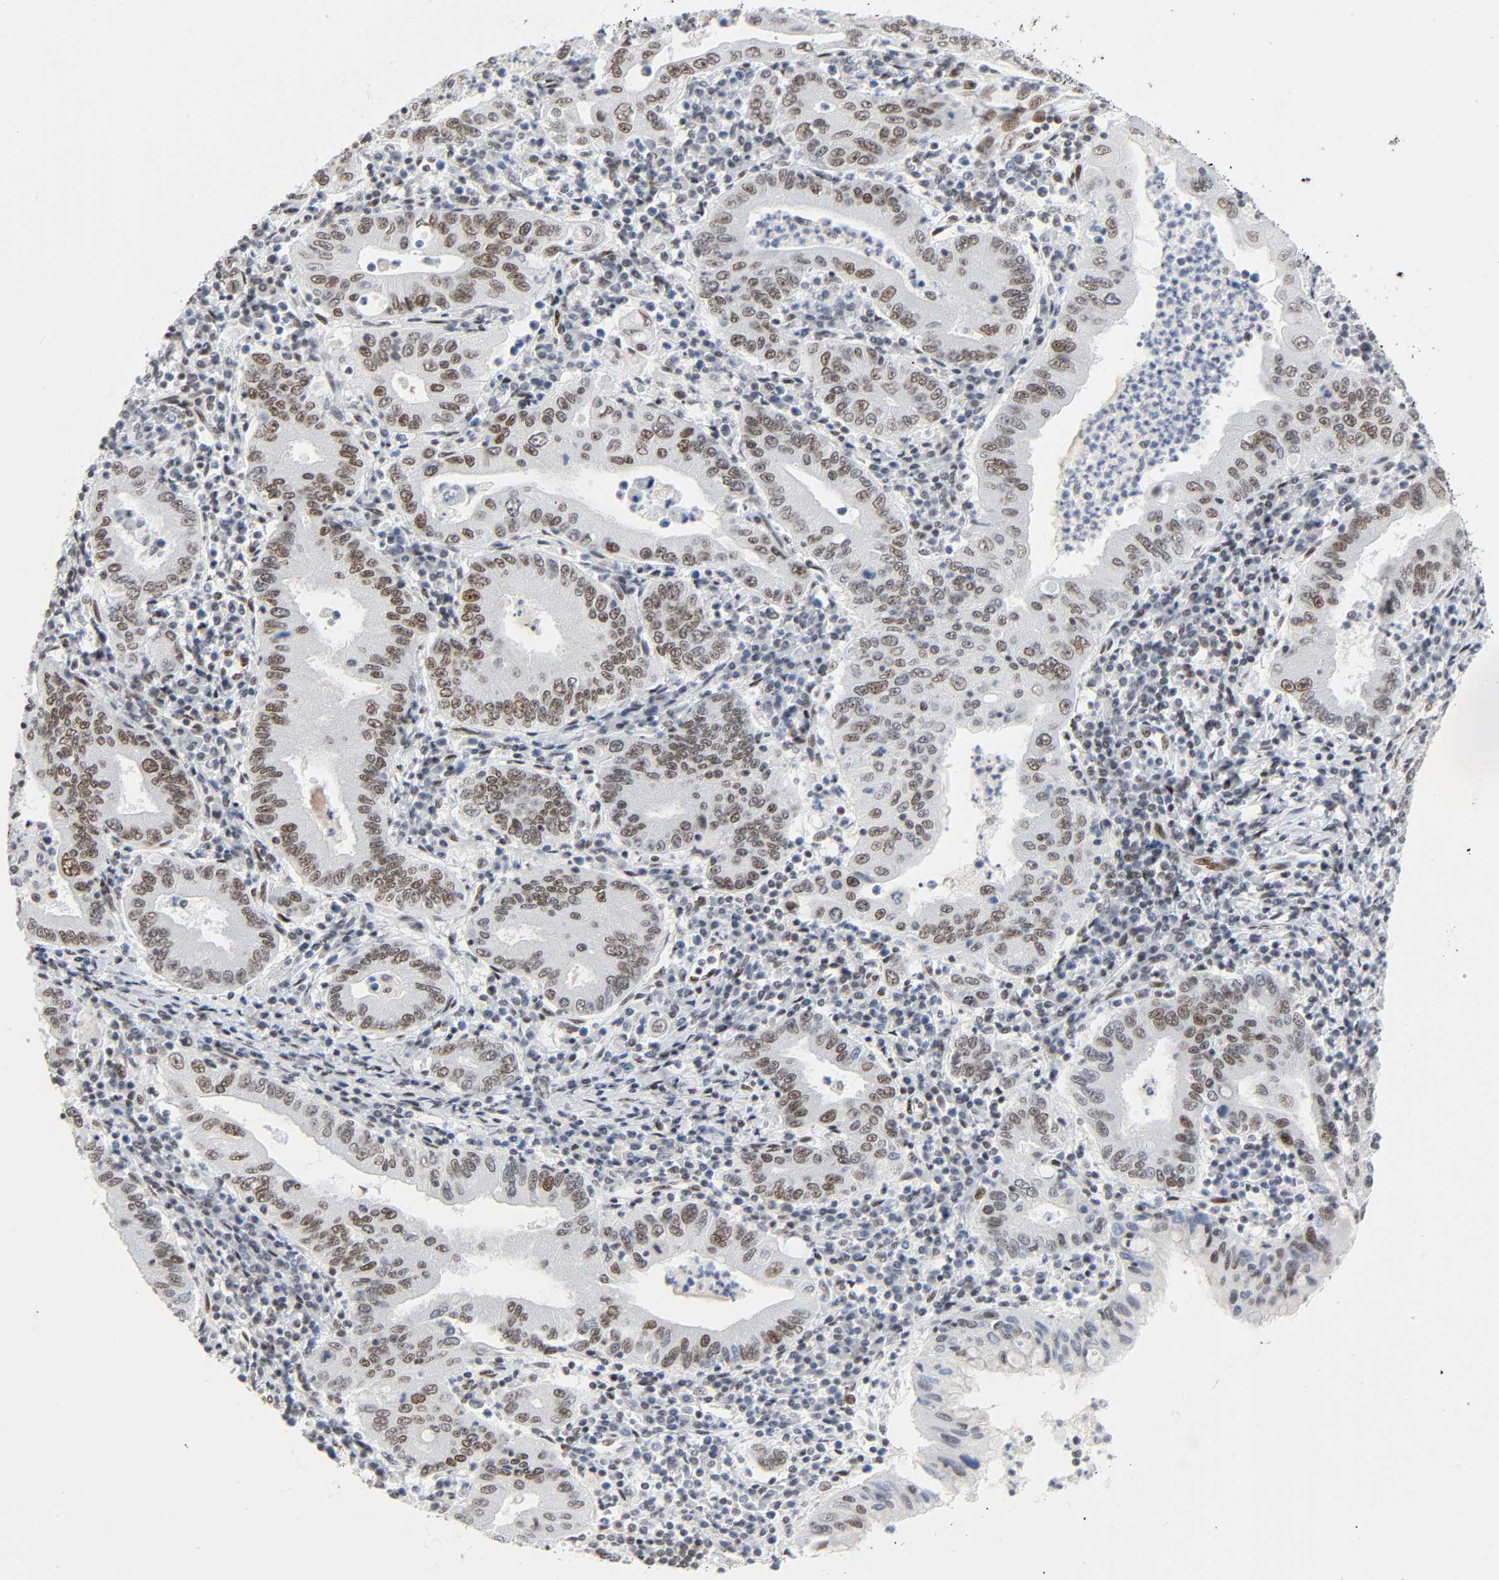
{"staining": {"intensity": "moderate", "quantity": ">75%", "location": "nuclear"}, "tissue": "stomach cancer", "cell_type": "Tumor cells", "image_type": "cancer", "snomed": [{"axis": "morphology", "description": "Normal tissue, NOS"}, {"axis": "morphology", "description": "Adenocarcinoma, NOS"}, {"axis": "topography", "description": "Esophagus"}, {"axis": "topography", "description": "Stomach, upper"}, {"axis": "topography", "description": "Peripheral nerve tissue"}], "caption": "A brown stain shows moderate nuclear staining of a protein in human stomach cancer (adenocarcinoma) tumor cells.", "gene": "HSF1", "patient": {"sex": "male", "age": 62}}